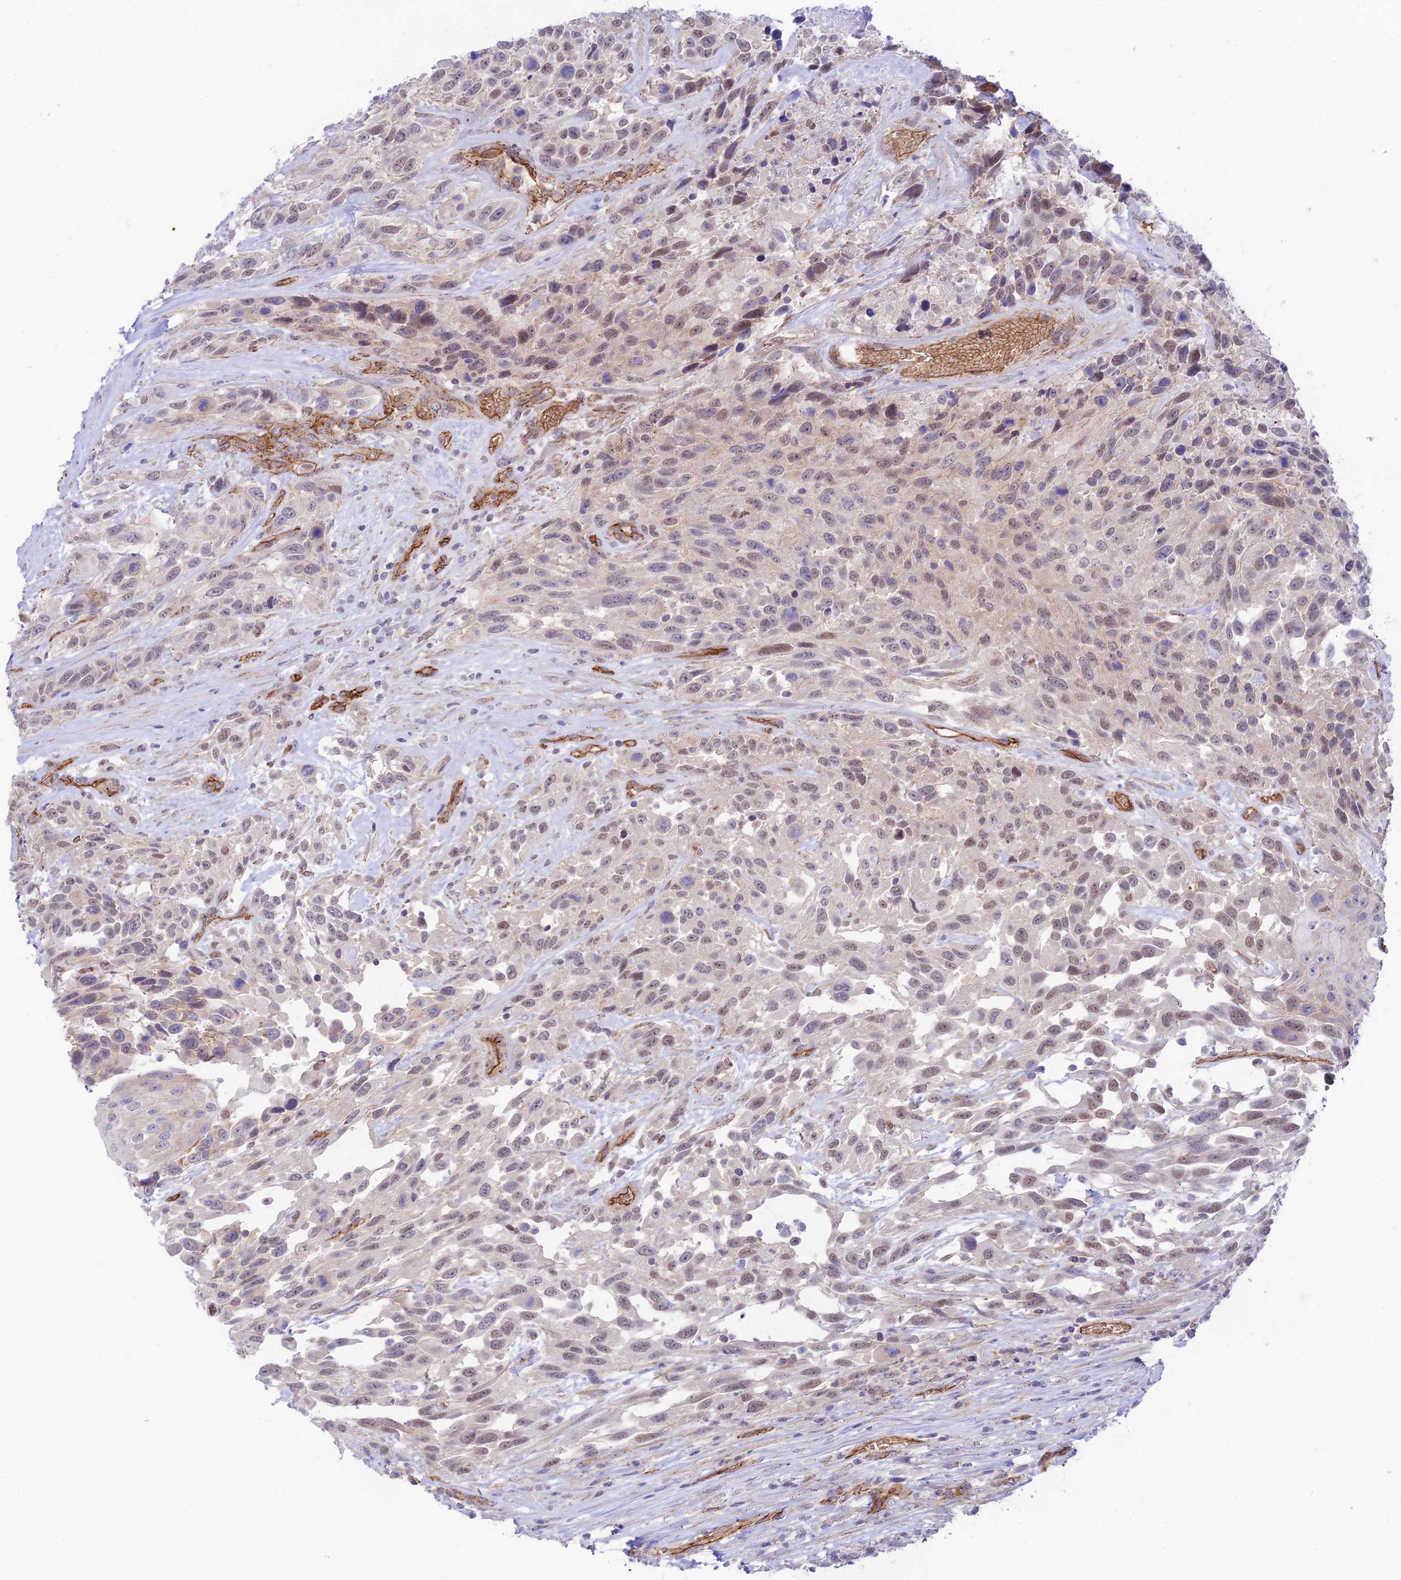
{"staining": {"intensity": "weak", "quantity": "<25%", "location": "nuclear"}, "tissue": "urothelial cancer", "cell_type": "Tumor cells", "image_type": "cancer", "snomed": [{"axis": "morphology", "description": "Urothelial carcinoma, High grade"}, {"axis": "topography", "description": "Urinary bladder"}], "caption": "High power microscopy photomicrograph of an immunohistochemistry micrograph of high-grade urothelial carcinoma, revealing no significant expression in tumor cells. (Brightfield microscopy of DAB (3,3'-diaminobenzidine) immunohistochemistry at high magnification).", "gene": "YPEL5", "patient": {"sex": "female", "age": 70}}